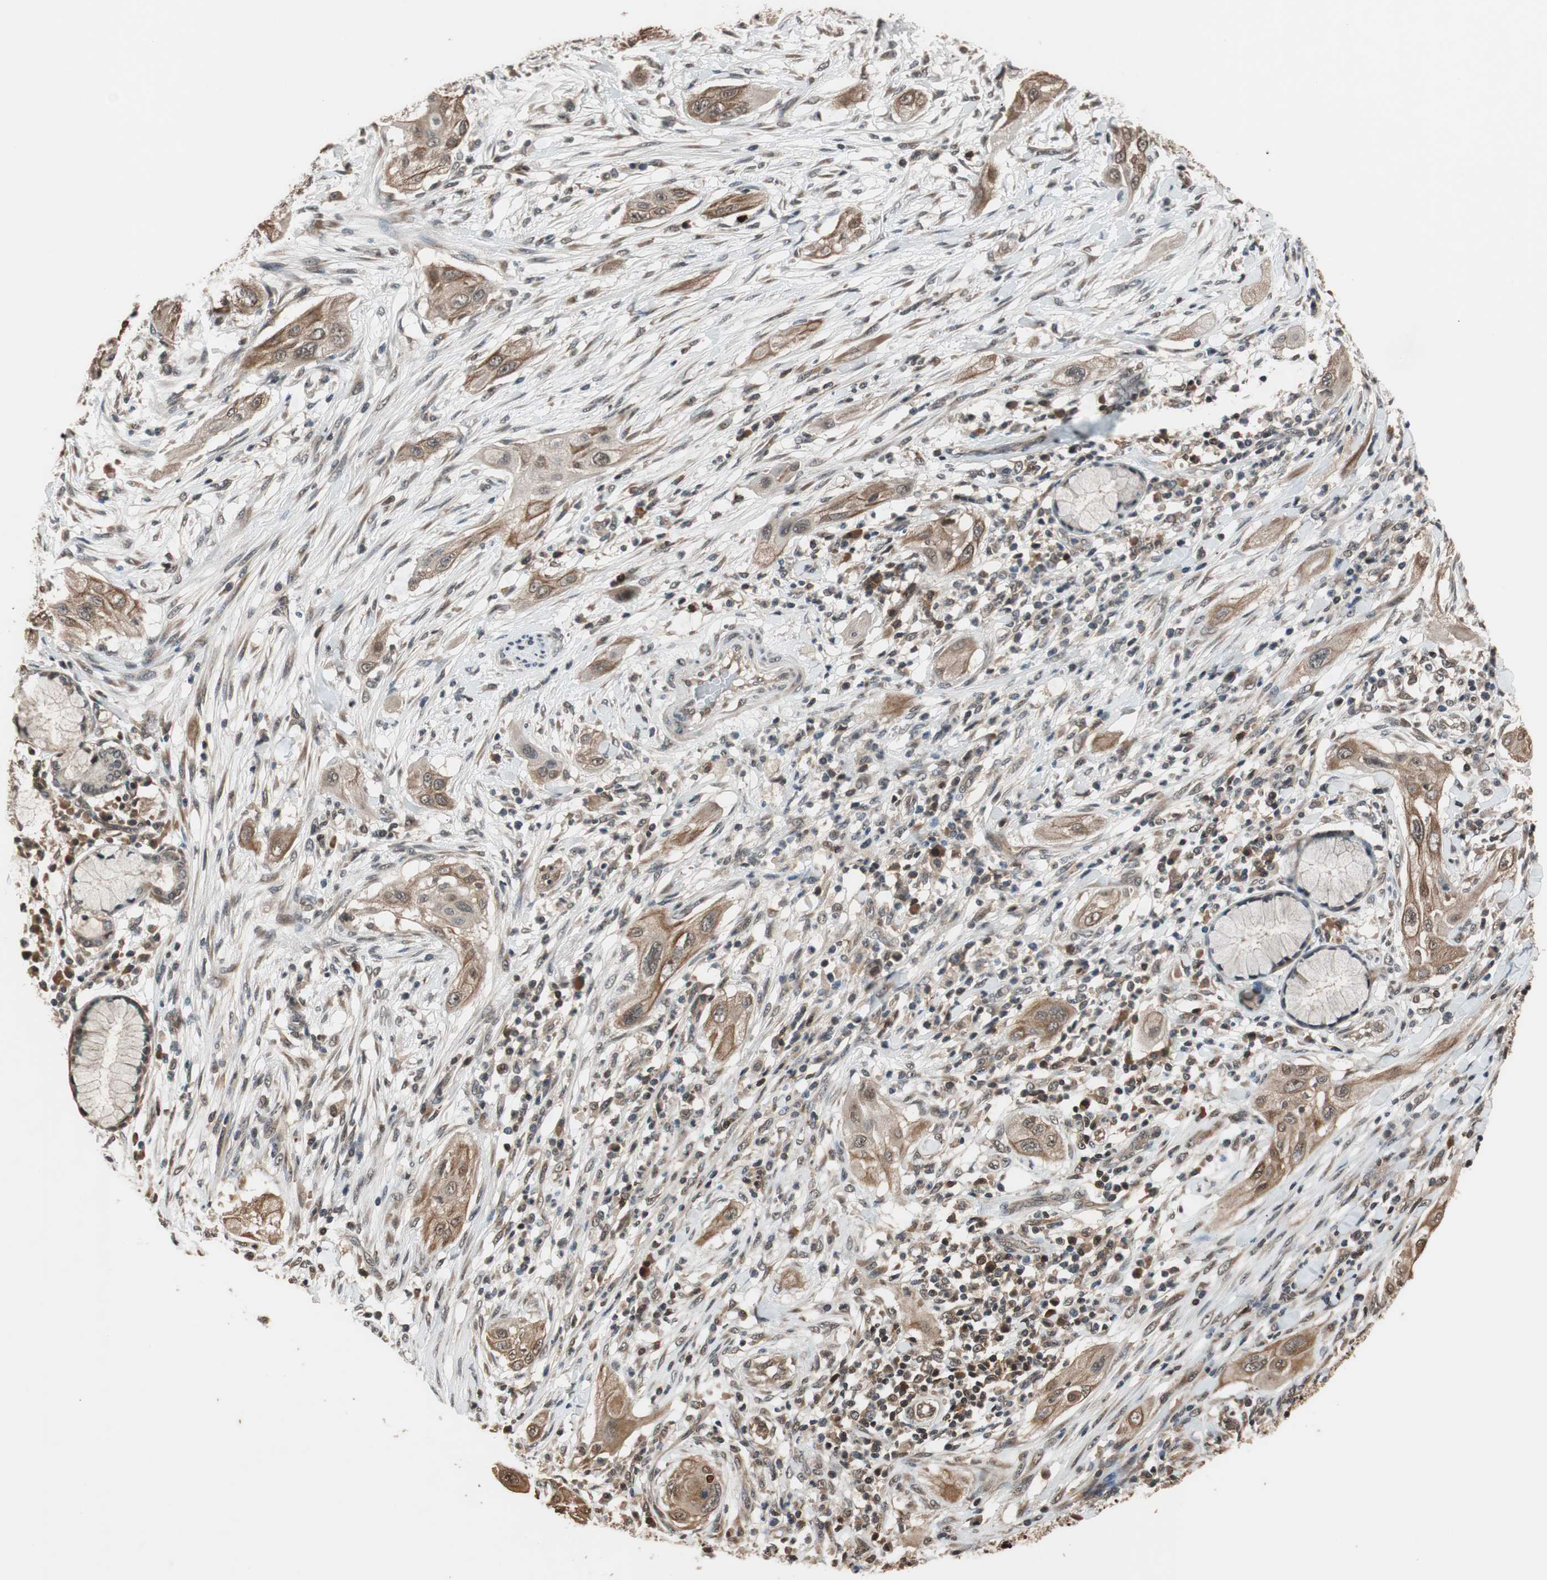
{"staining": {"intensity": "moderate", "quantity": ">75%", "location": "cytoplasmic/membranous"}, "tissue": "lung cancer", "cell_type": "Tumor cells", "image_type": "cancer", "snomed": [{"axis": "morphology", "description": "Squamous cell carcinoma, NOS"}, {"axis": "topography", "description": "Lung"}], "caption": "Immunohistochemistry (DAB) staining of squamous cell carcinoma (lung) exhibits moderate cytoplasmic/membranous protein expression in approximately >75% of tumor cells.", "gene": "TMEM230", "patient": {"sex": "female", "age": 47}}